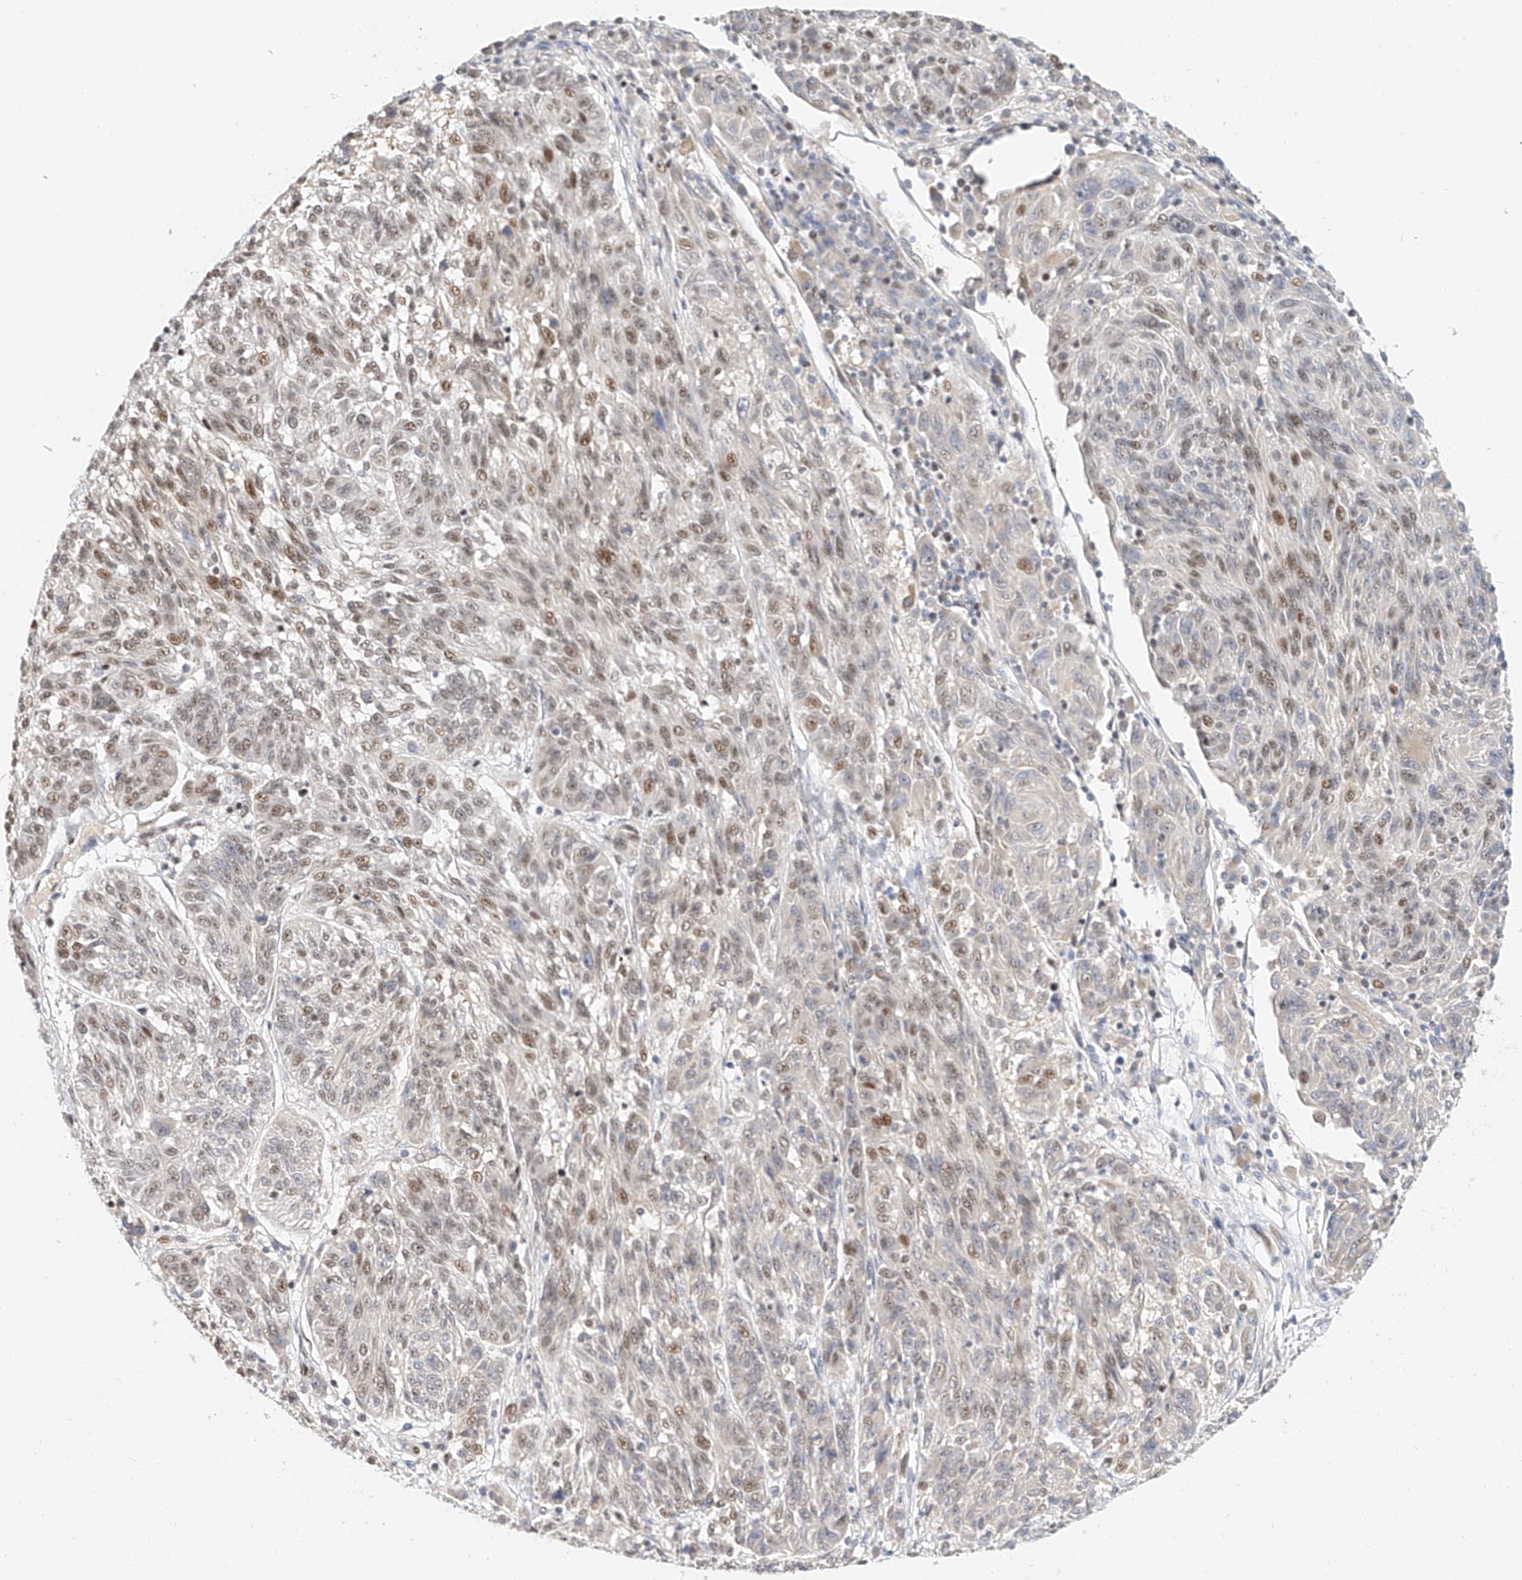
{"staining": {"intensity": "moderate", "quantity": "25%-75%", "location": "nuclear"}, "tissue": "melanoma", "cell_type": "Tumor cells", "image_type": "cancer", "snomed": [{"axis": "morphology", "description": "Malignant melanoma, NOS"}, {"axis": "topography", "description": "Skin"}], "caption": "Immunohistochemical staining of human melanoma exhibits moderate nuclear protein staining in about 25%-75% of tumor cells.", "gene": "CXorf58", "patient": {"sex": "male", "age": 53}}